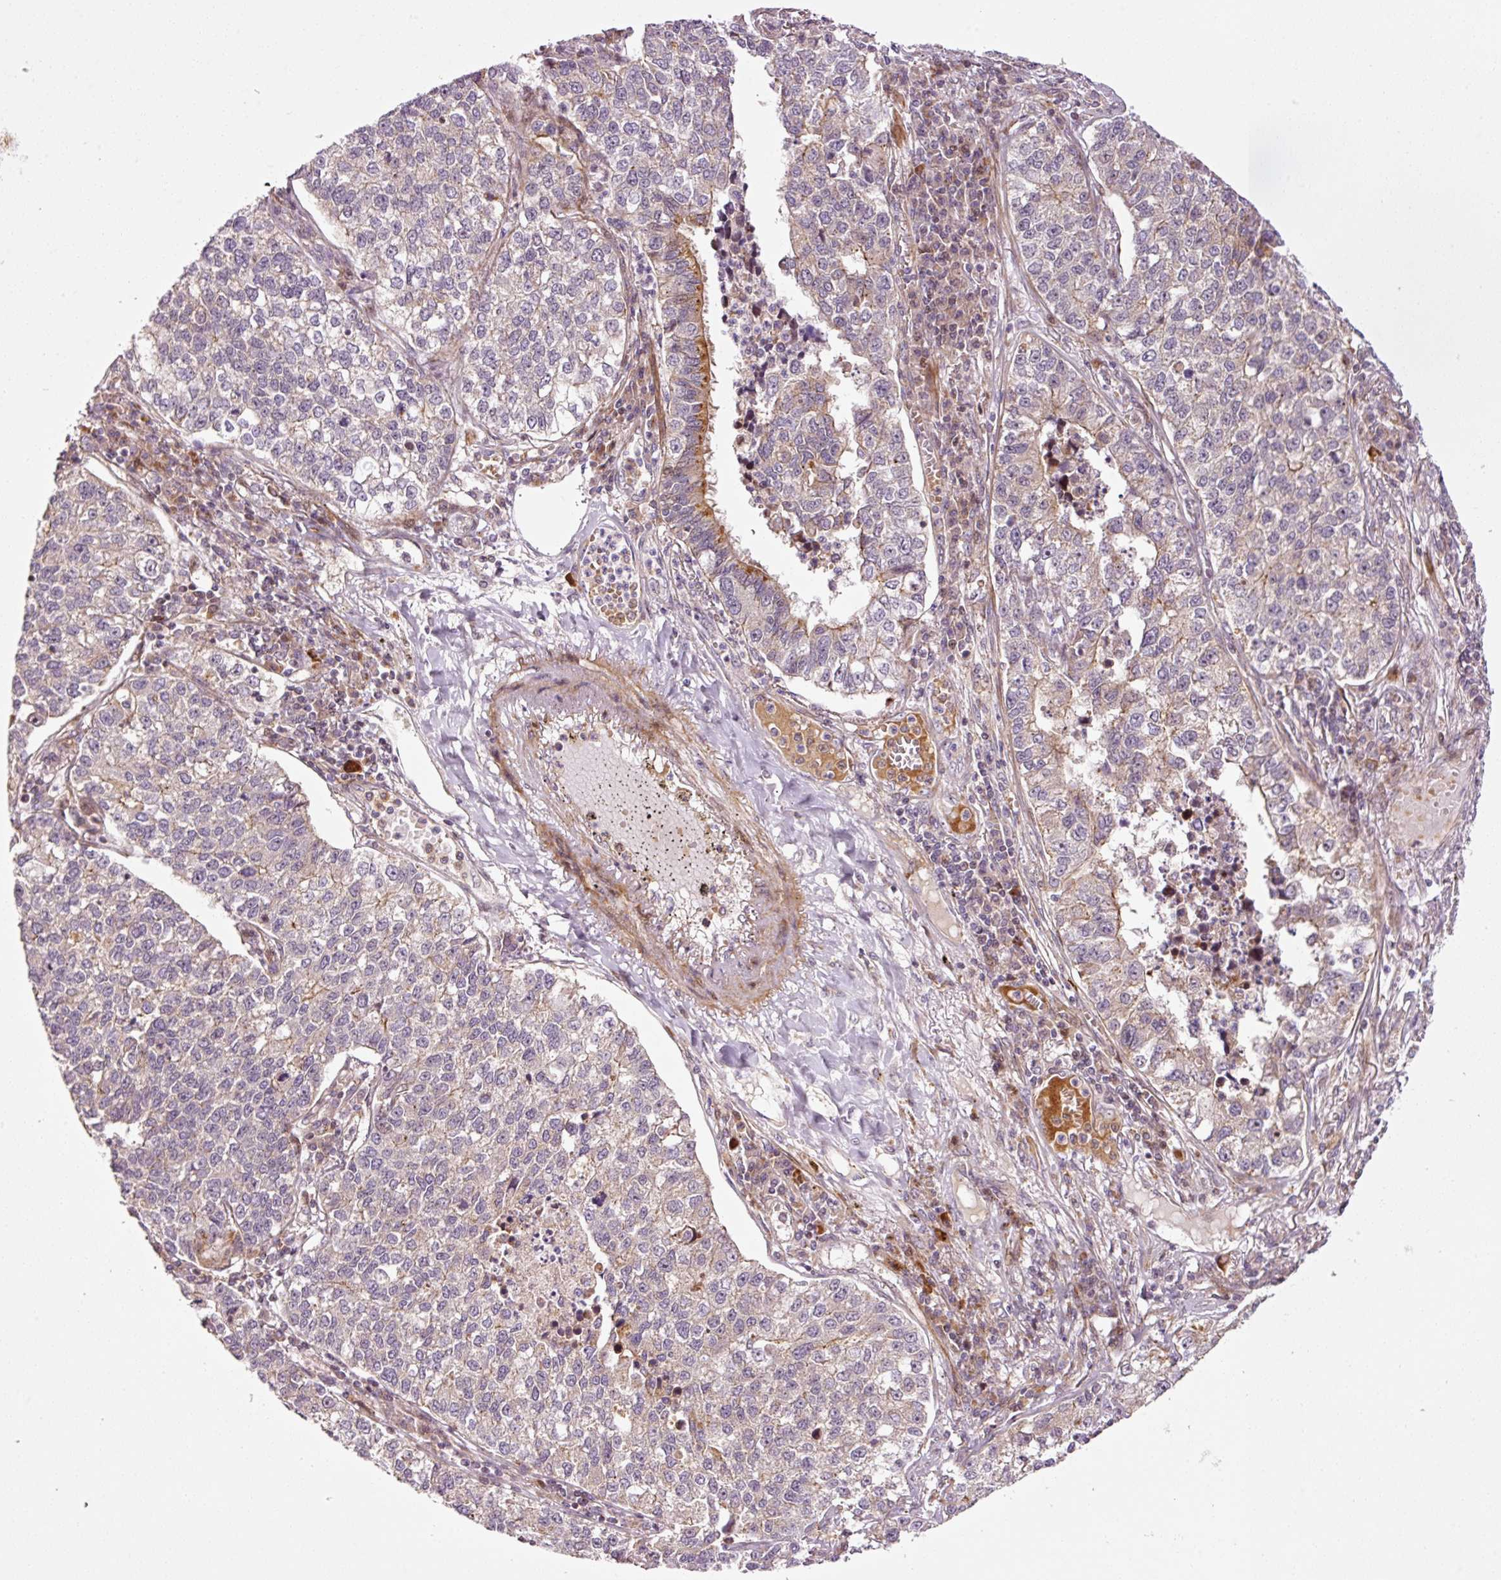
{"staining": {"intensity": "negative", "quantity": "none", "location": "none"}, "tissue": "lung cancer", "cell_type": "Tumor cells", "image_type": "cancer", "snomed": [{"axis": "morphology", "description": "Adenocarcinoma, NOS"}, {"axis": "topography", "description": "Lung"}], "caption": "There is no significant staining in tumor cells of lung adenocarcinoma.", "gene": "ANKRD20A1", "patient": {"sex": "male", "age": 49}}